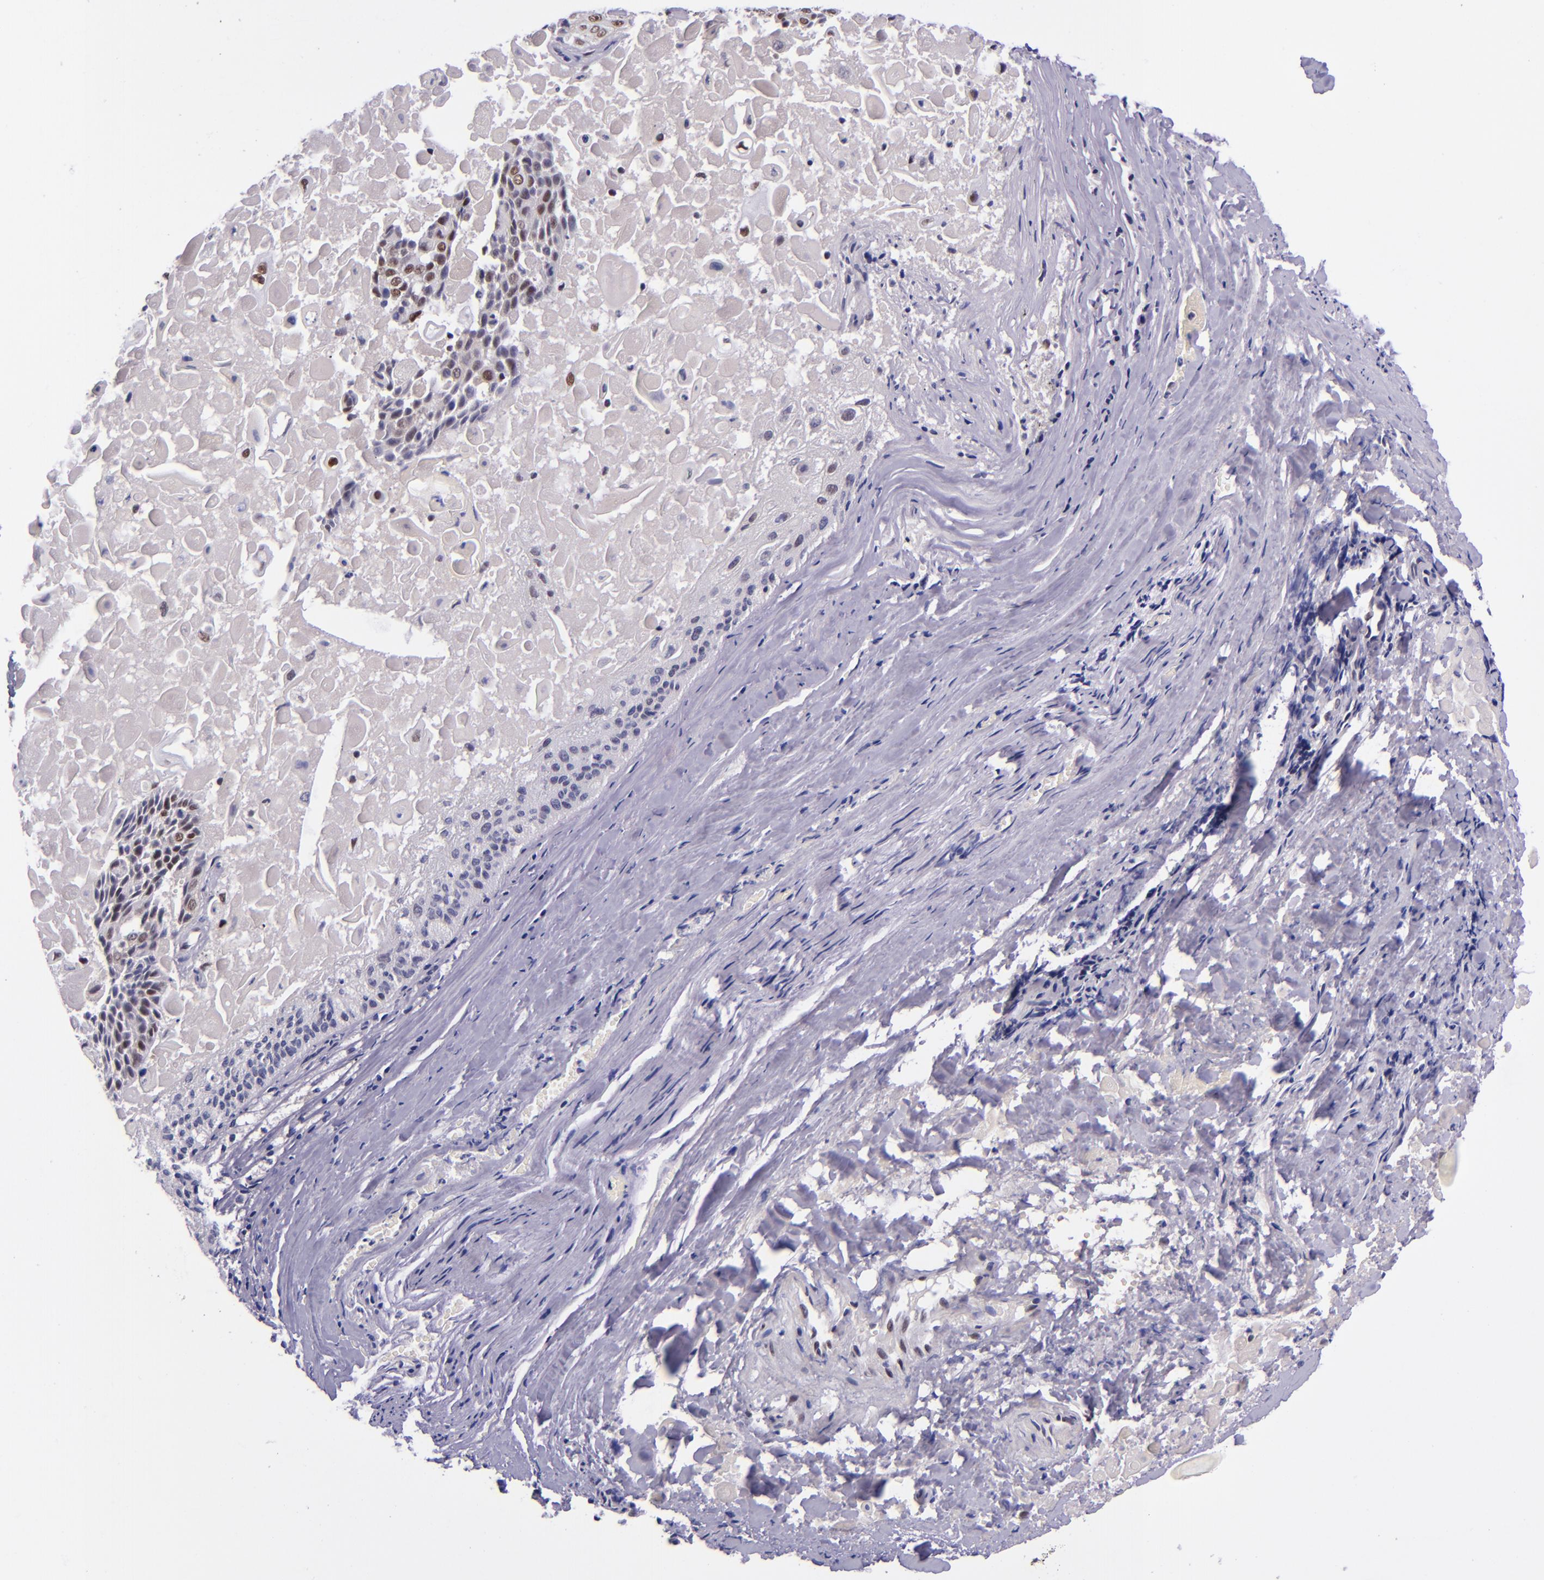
{"staining": {"intensity": "weak", "quantity": "25%-75%", "location": "nuclear"}, "tissue": "lung cancer", "cell_type": "Tumor cells", "image_type": "cancer", "snomed": [{"axis": "morphology", "description": "Adenocarcinoma, NOS"}, {"axis": "topography", "description": "Lung"}], "caption": "Weak nuclear positivity is appreciated in about 25%-75% of tumor cells in lung cancer.", "gene": "GPKOW", "patient": {"sex": "male", "age": 60}}